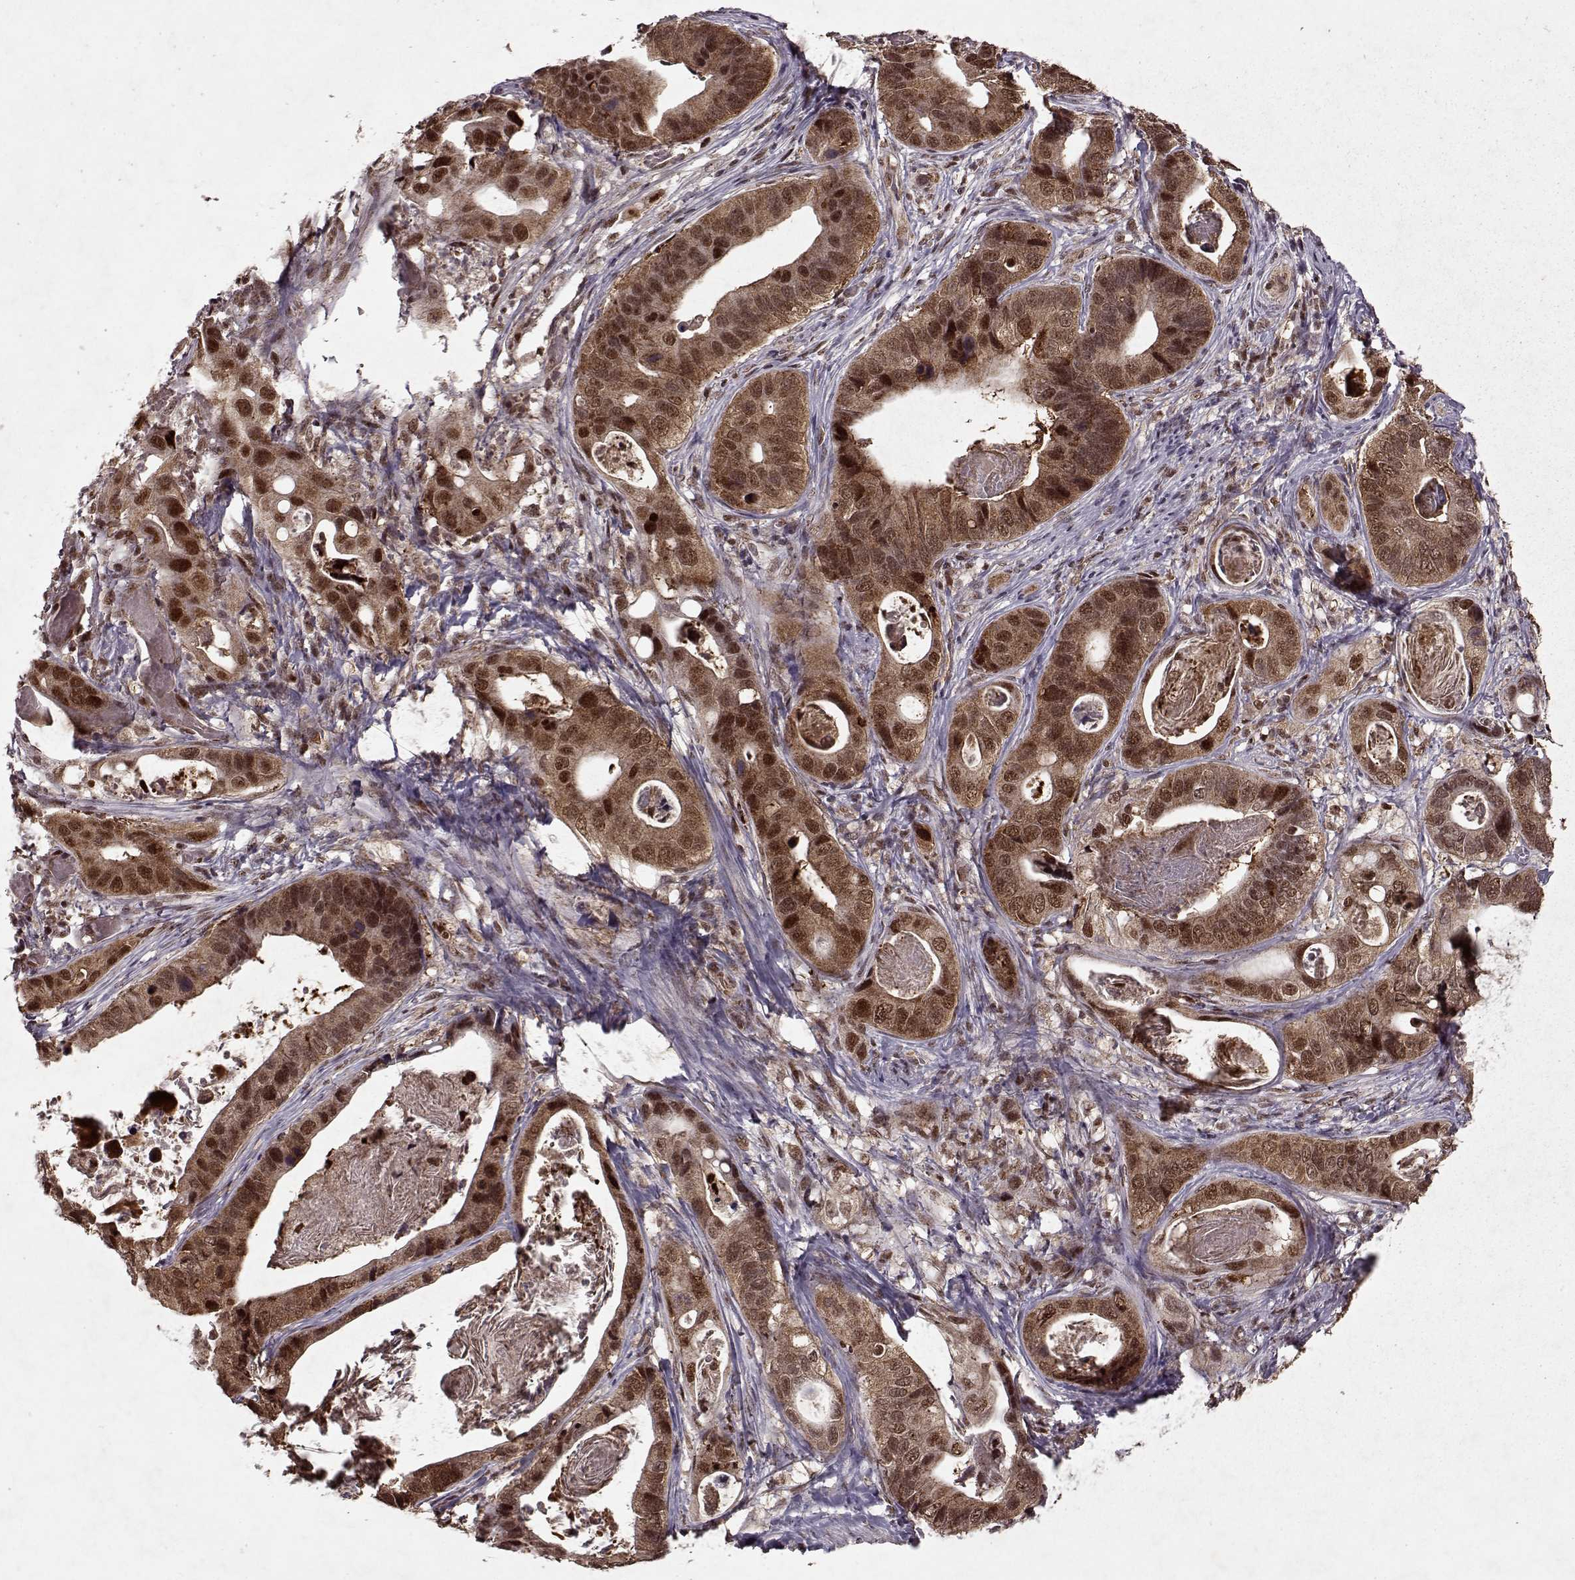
{"staining": {"intensity": "strong", "quantity": ">75%", "location": "cytoplasmic/membranous,nuclear"}, "tissue": "stomach cancer", "cell_type": "Tumor cells", "image_type": "cancer", "snomed": [{"axis": "morphology", "description": "Adenocarcinoma, NOS"}, {"axis": "topography", "description": "Stomach"}], "caption": "DAB immunohistochemical staining of stomach cancer (adenocarcinoma) reveals strong cytoplasmic/membranous and nuclear protein expression in about >75% of tumor cells.", "gene": "PSMA7", "patient": {"sex": "male", "age": 84}}